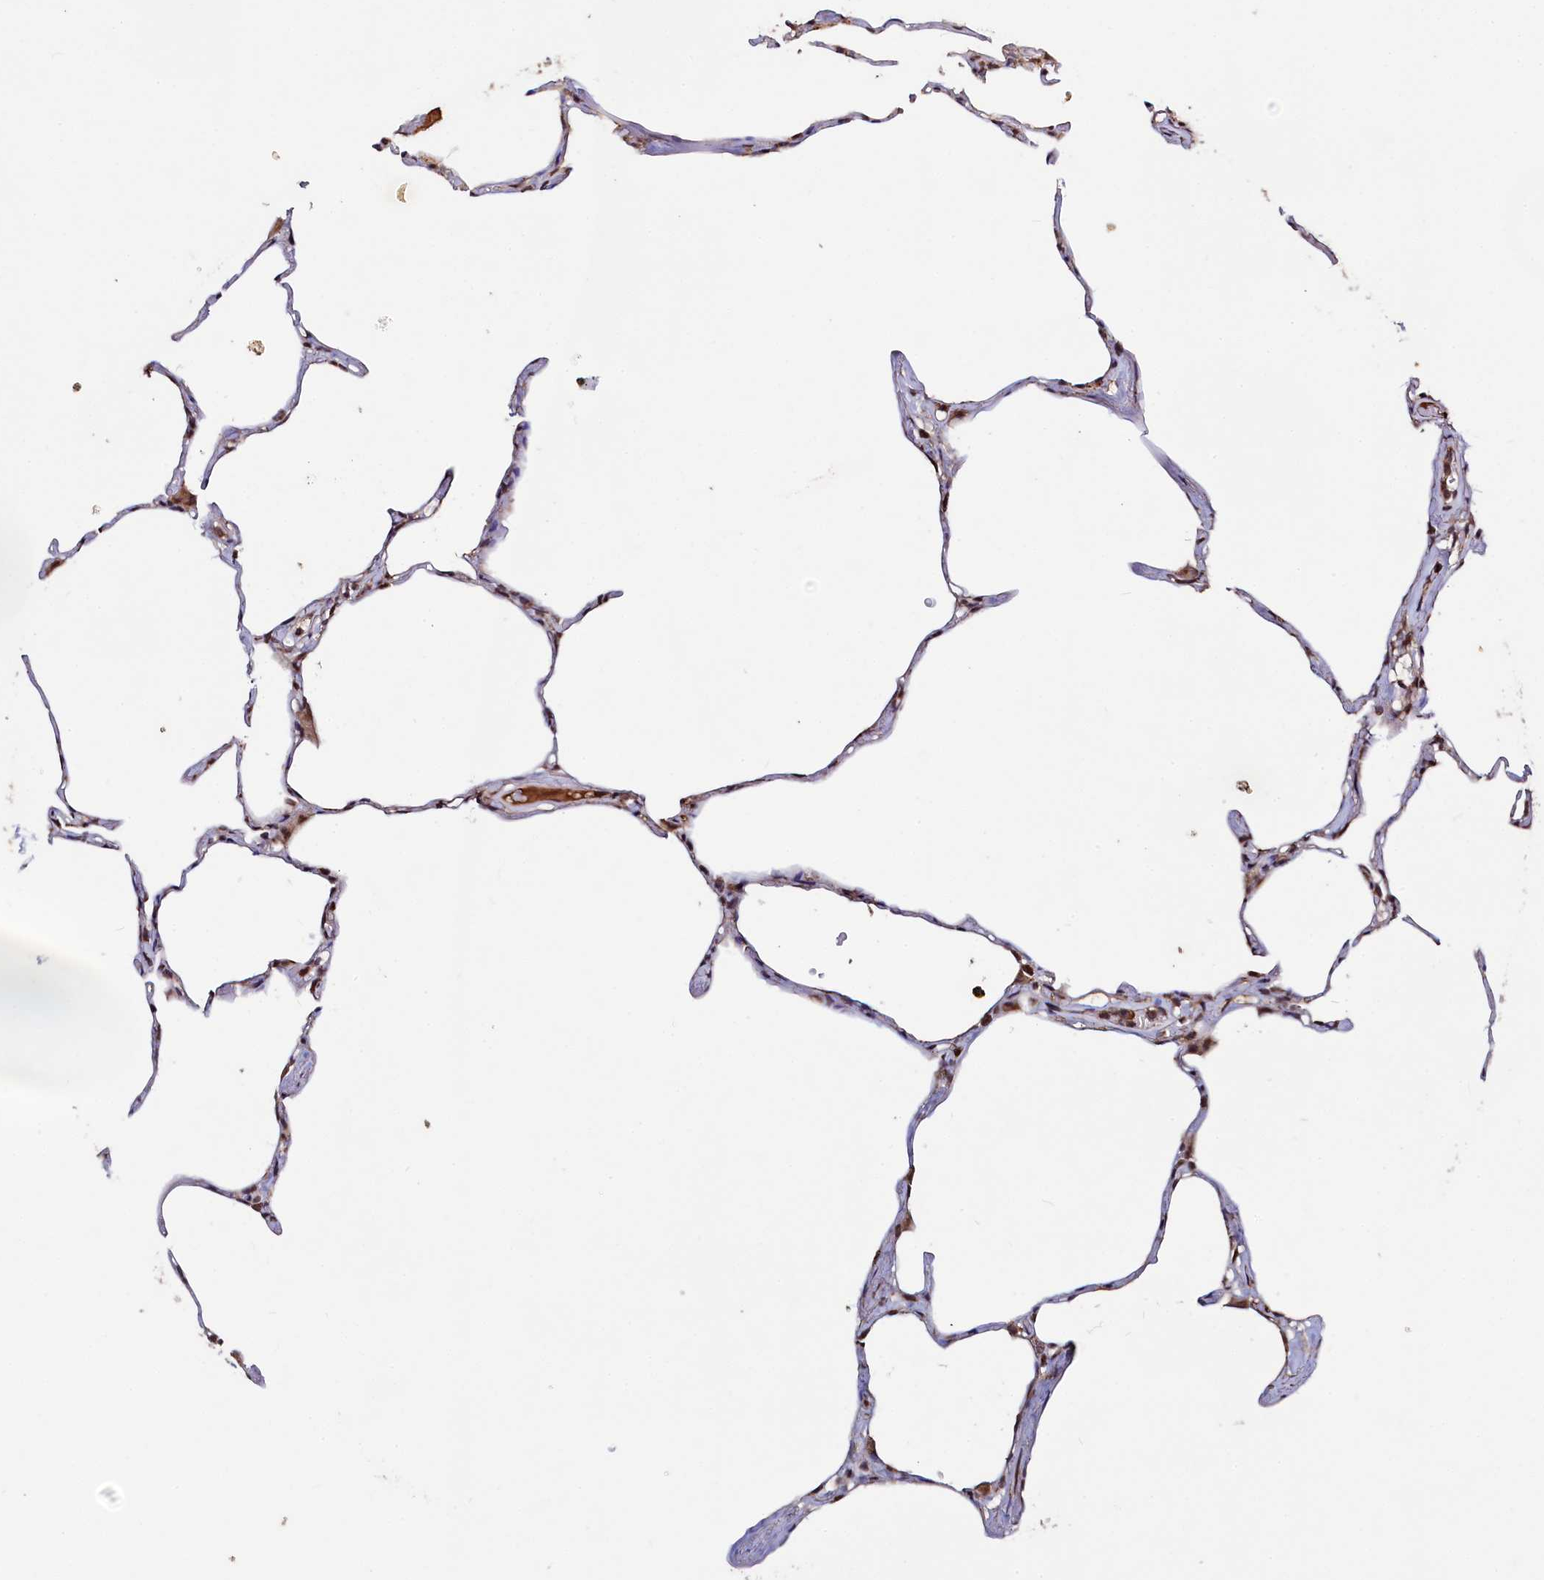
{"staining": {"intensity": "moderate", "quantity": "<25%", "location": "nuclear"}, "tissue": "lung", "cell_type": "Alveolar cells", "image_type": "normal", "snomed": [{"axis": "morphology", "description": "Normal tissue, NOS"}, {"axis": "topography", "description": "Lung"}], "caption": "A brown stain labels moderate nuclear positivity of a protein in alveolar cells of benign lung. The staining was performed using DAB to visualize the protein expression in brown, while the nuclei were stained in blue with hematoxylin (Magnification: 20x).", "gene": "SEC24C", "patient": {"sex": "male", "age": 65}}